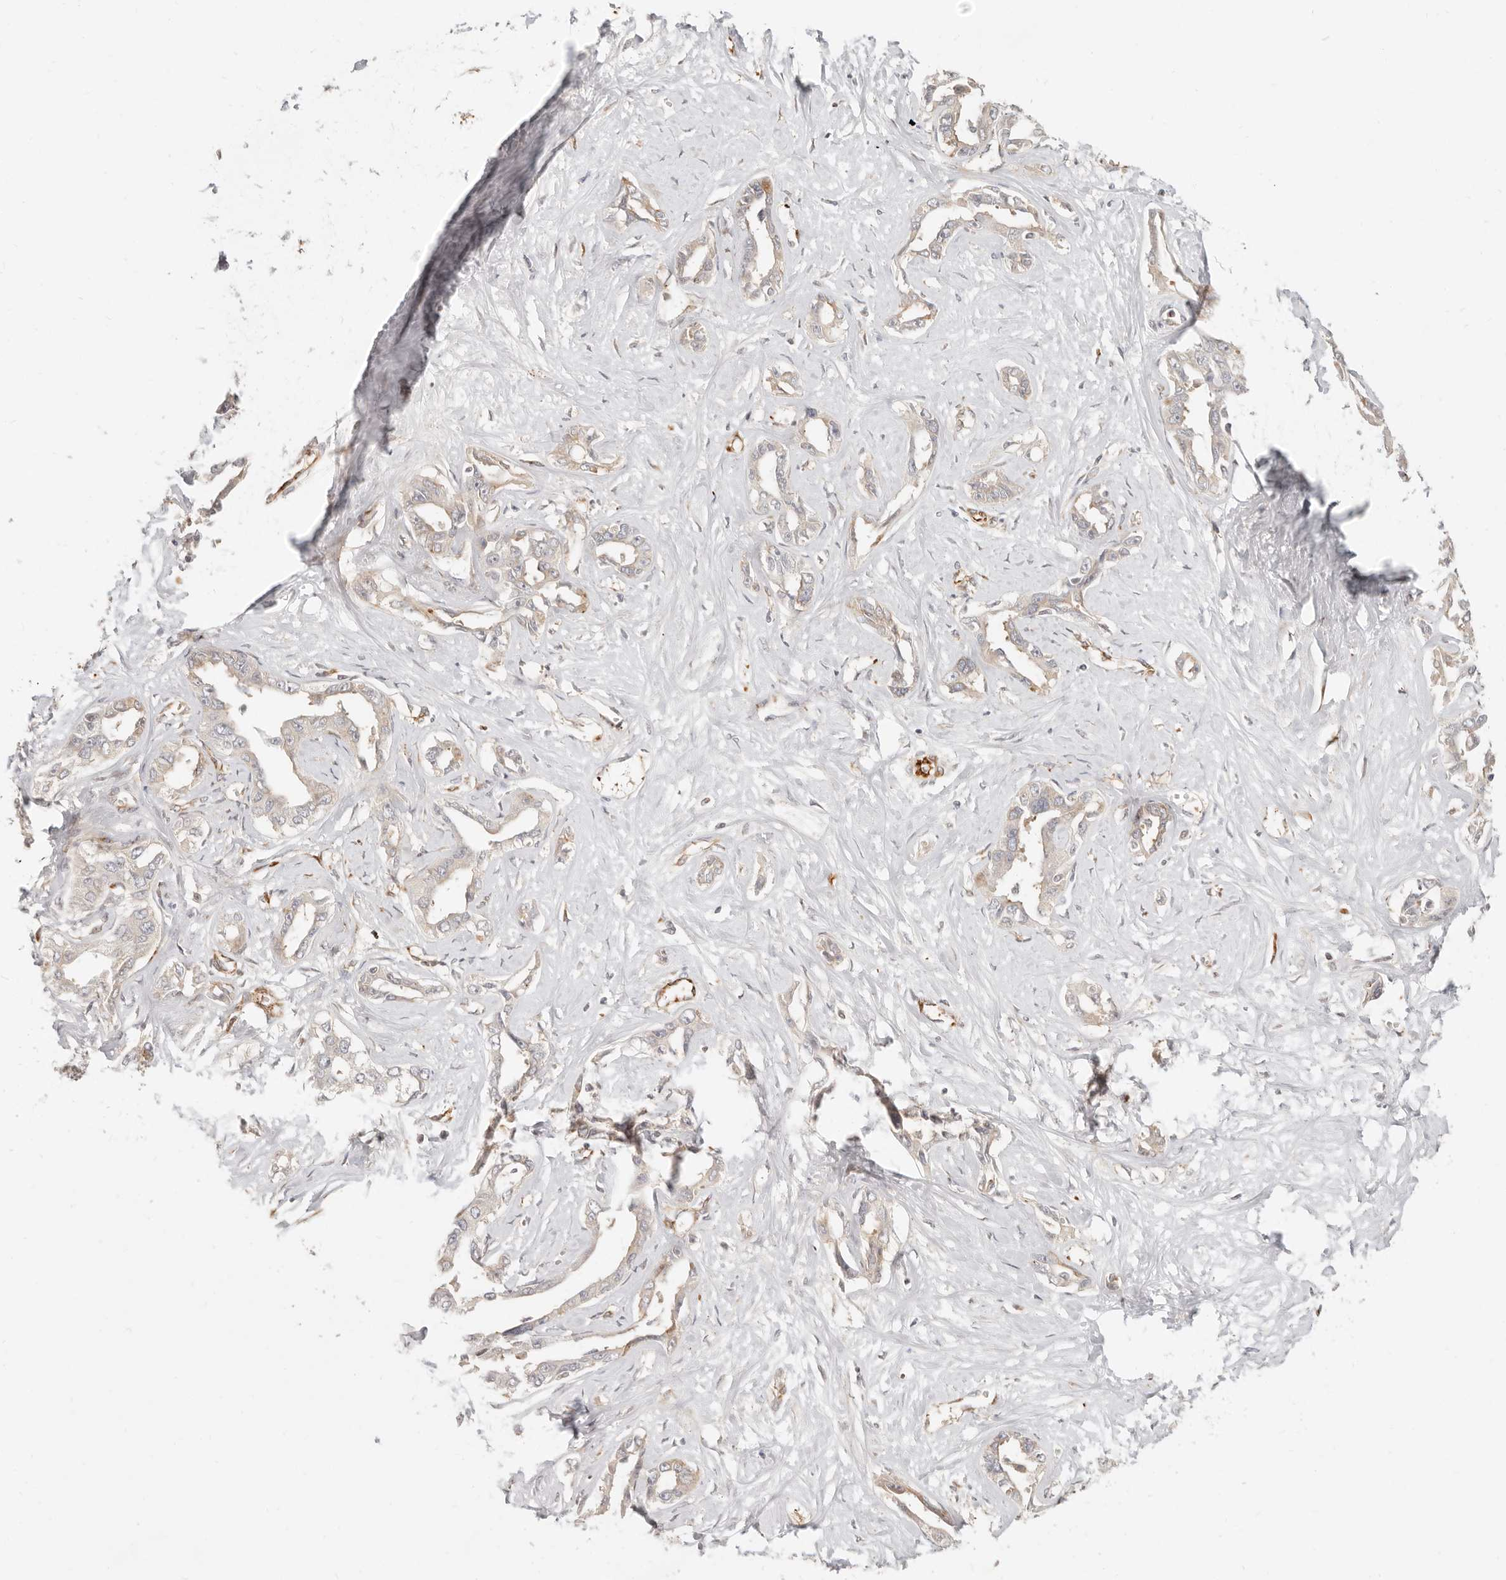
{"staining": {"intensity": "weak", "quantity": "<25%", "location": "cytoplasmic/membranous"}, "tissue": "liver cancer", "cell_type": "Tumor cells", "image_type": "cancer", "snomed": [{"axis": "morphology", "description": "Cholangiocarcinoma"}, {"axis": "topography", "description": "Liver"}], "caption": "A photomicrograph of human liver cancer is negative for staining in tumor cells.", "gene": "SASS6", "patient": {"sex": "male", "age": 59}}